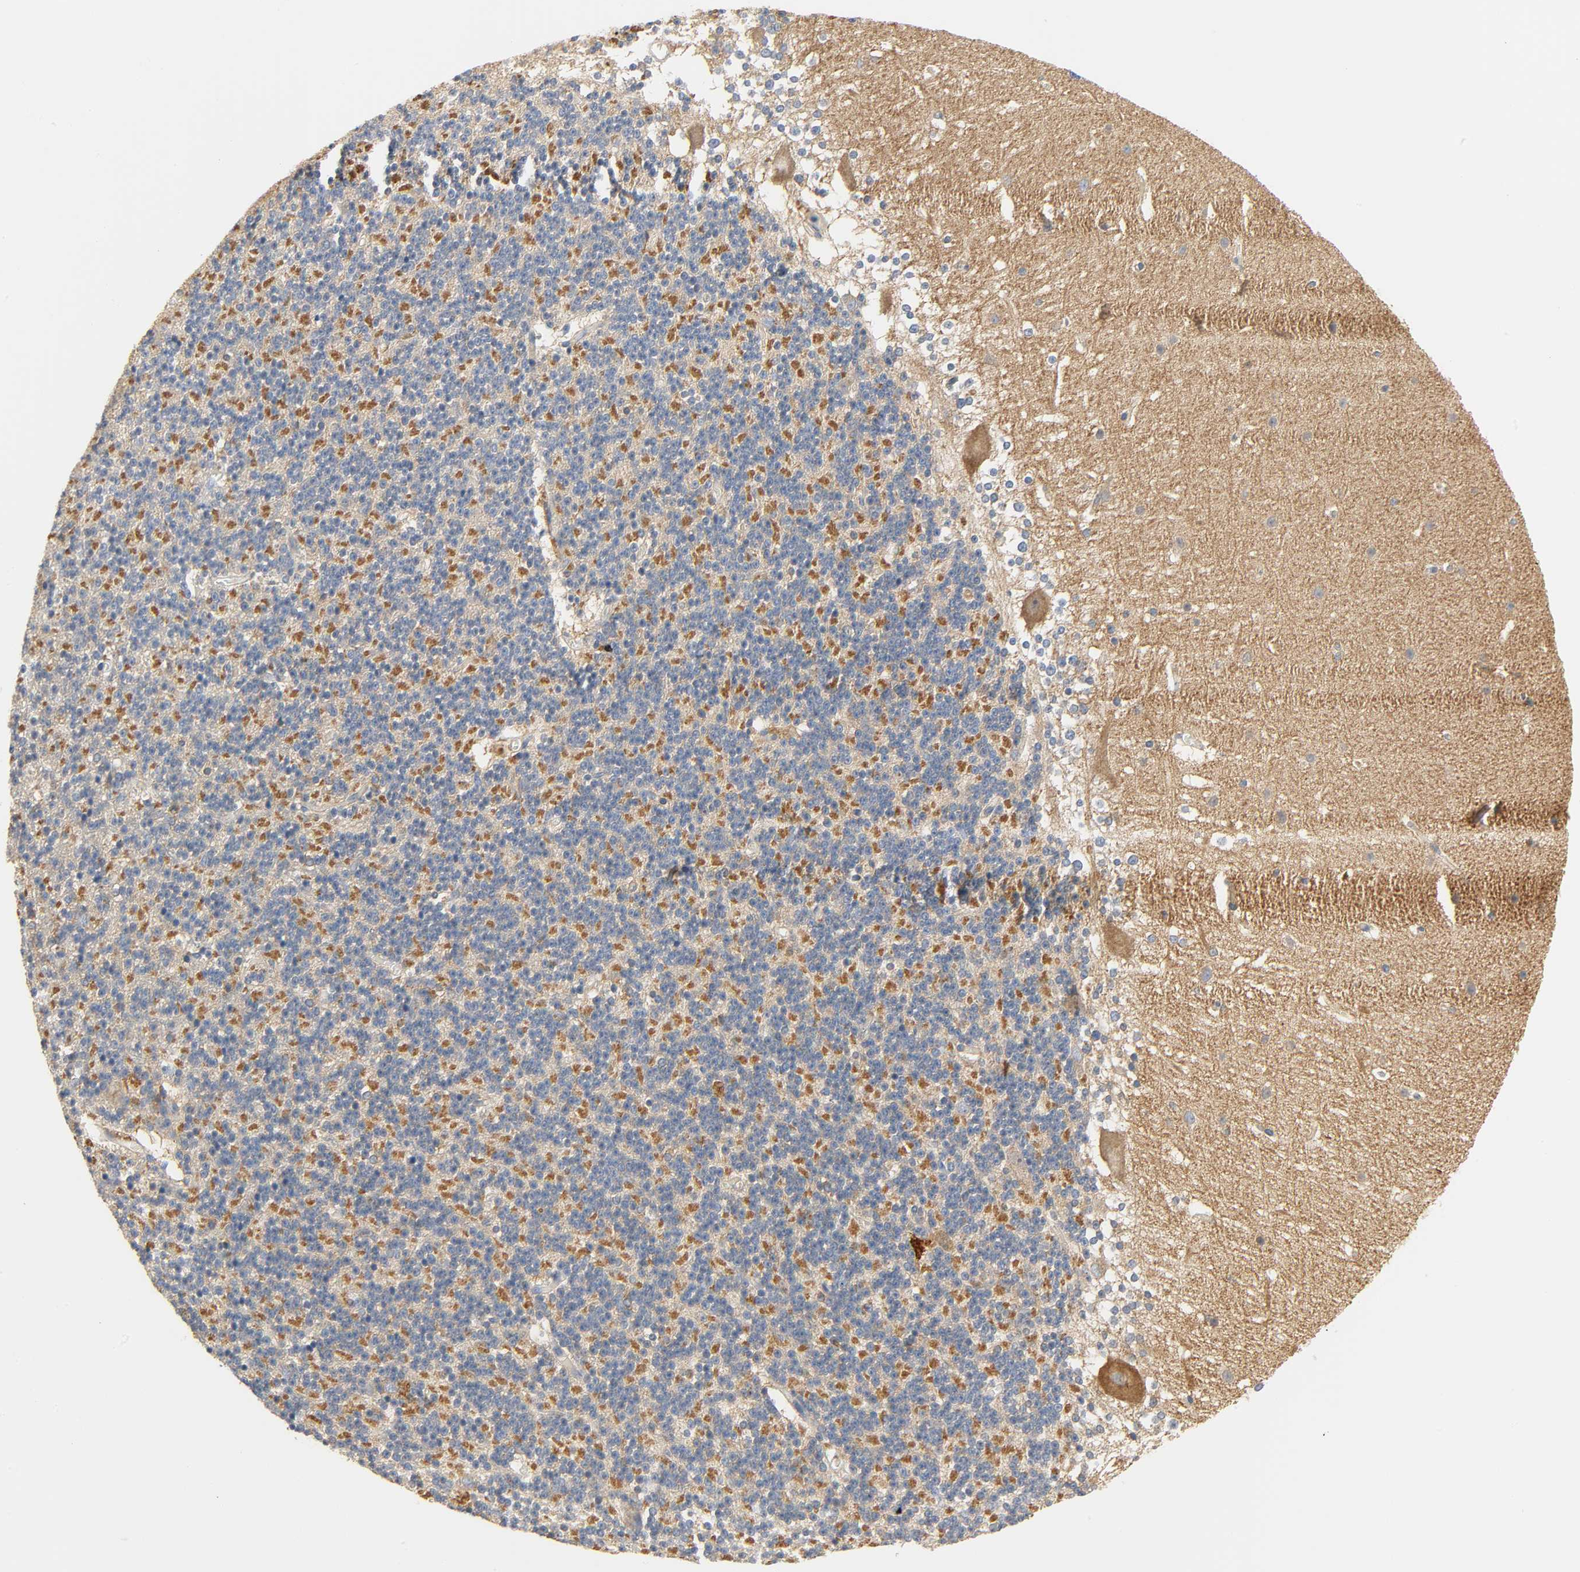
{"staining": {"intensity": "strong", "quantity": "25%-75%", "location": "cytoplasmic/membranous"}, "tissue": "cerebellum", "cell_type": "Cells in granular layer", "image_type": "normal", "snomed": [{"axis": "morphology", "description": "Normal tissue, NOS"}, {"axis": "topography", "description": "Cerebellum"}], "caption": "Immunohistochemical staining of unremarkable human cerebellum reveals 25%-75% levels of strong cytoplasmic/membranous protein positivity in approximately 25%-75% of cells in granular layer.", "gene": "ARPC1A", "patient": {"sex": "female", "age": 19}}